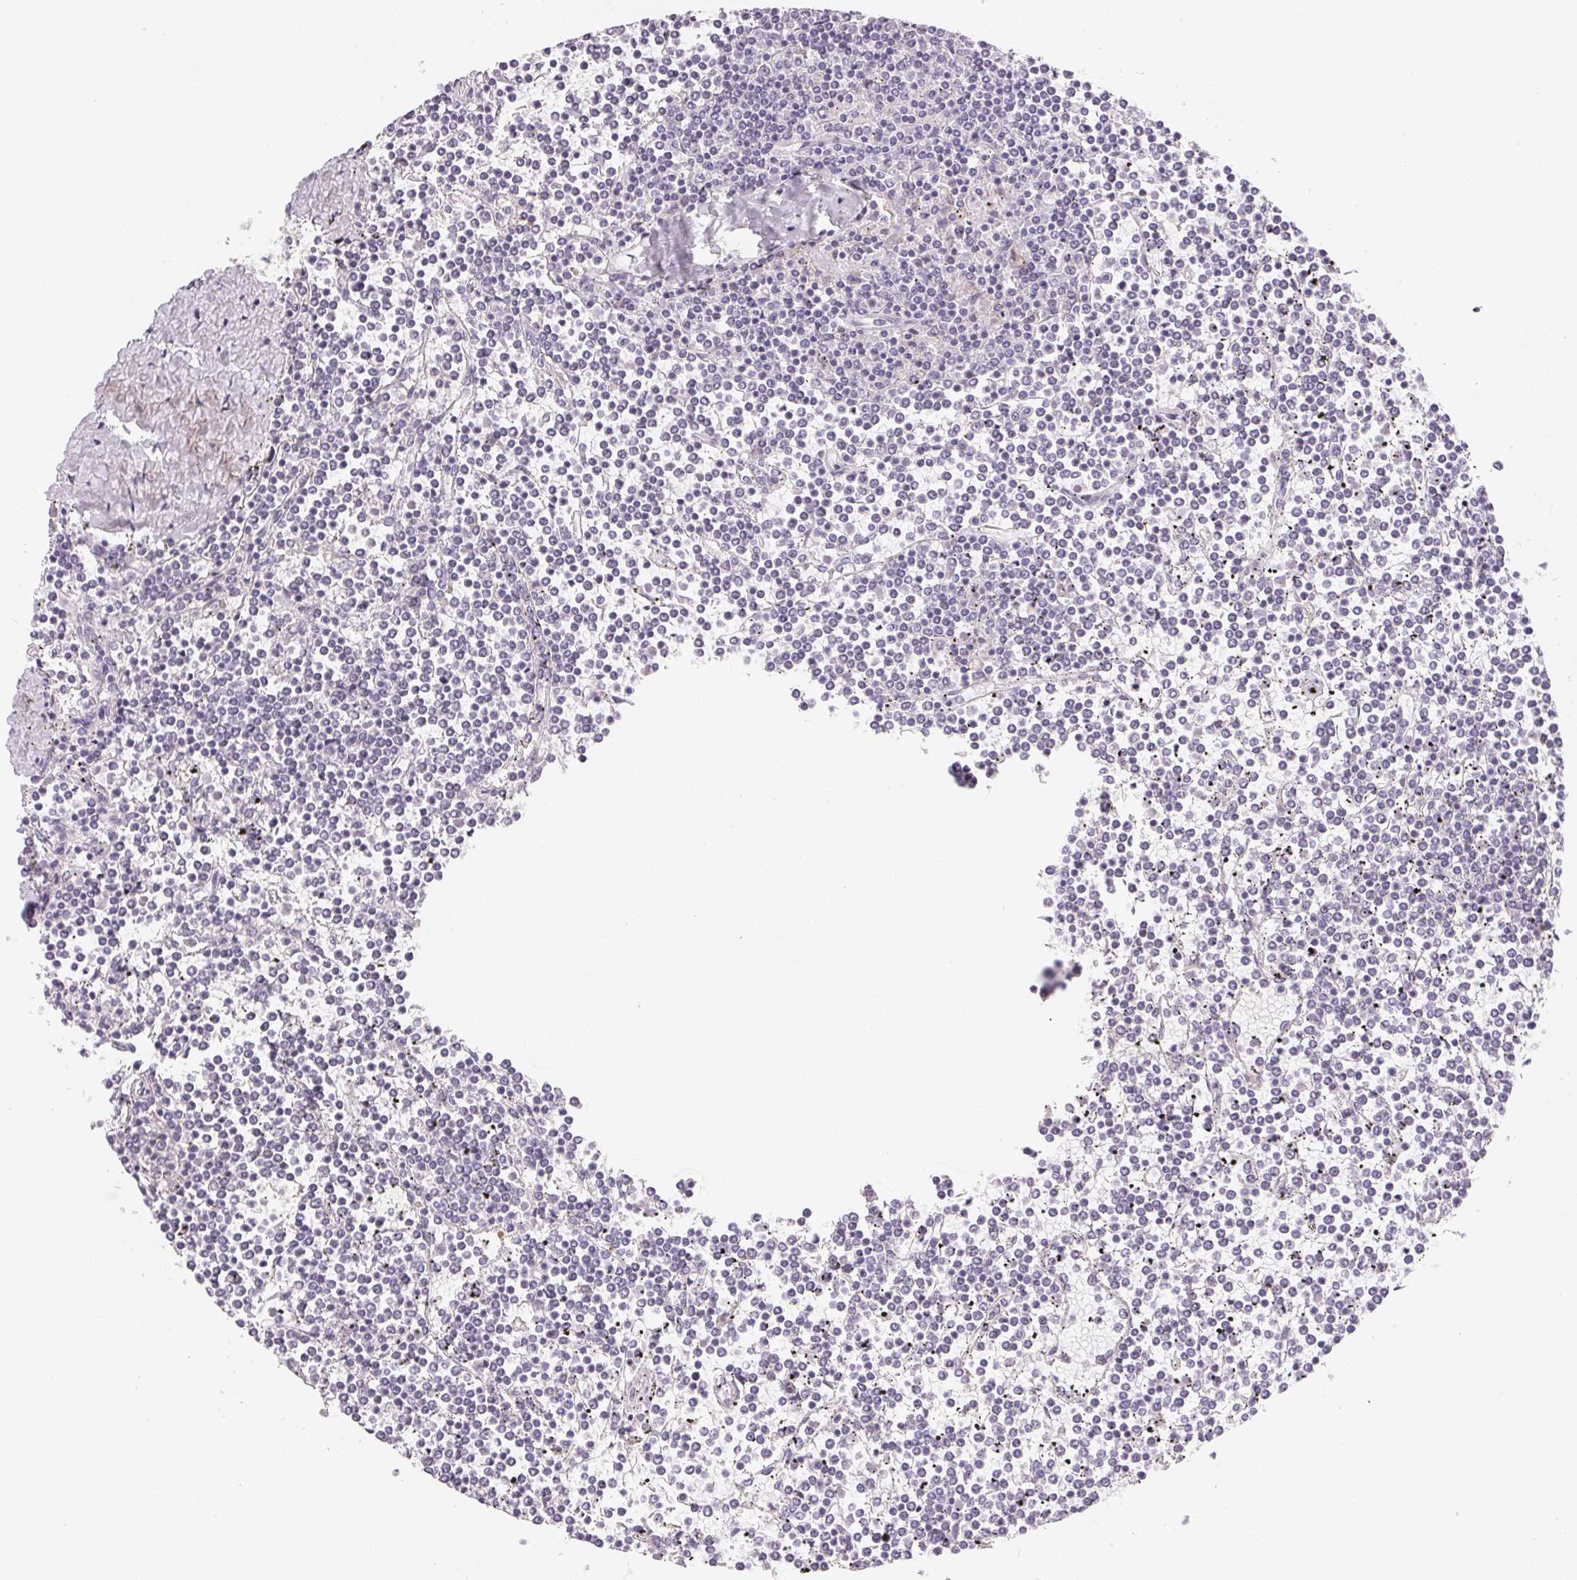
{"staining": {"intensity": "negative", "quantity": "none", "location": "none"}, "tissue": "lymphoma", "cell_type": "Tumor cells", "image_type": "cancer", "snomed": [{"axis": "morphology", "description": "Malignant lymphoma, non-Hodgkin's type, Low grade"}, {"axis": "topography", "description": "Spleen"}], "caption": "Lymphoma was stained to show a protein in brown. There is no significant staining in tumor cells.", "gene": "BPIFB2", "patient": {"sex": "female", "age": 19}}